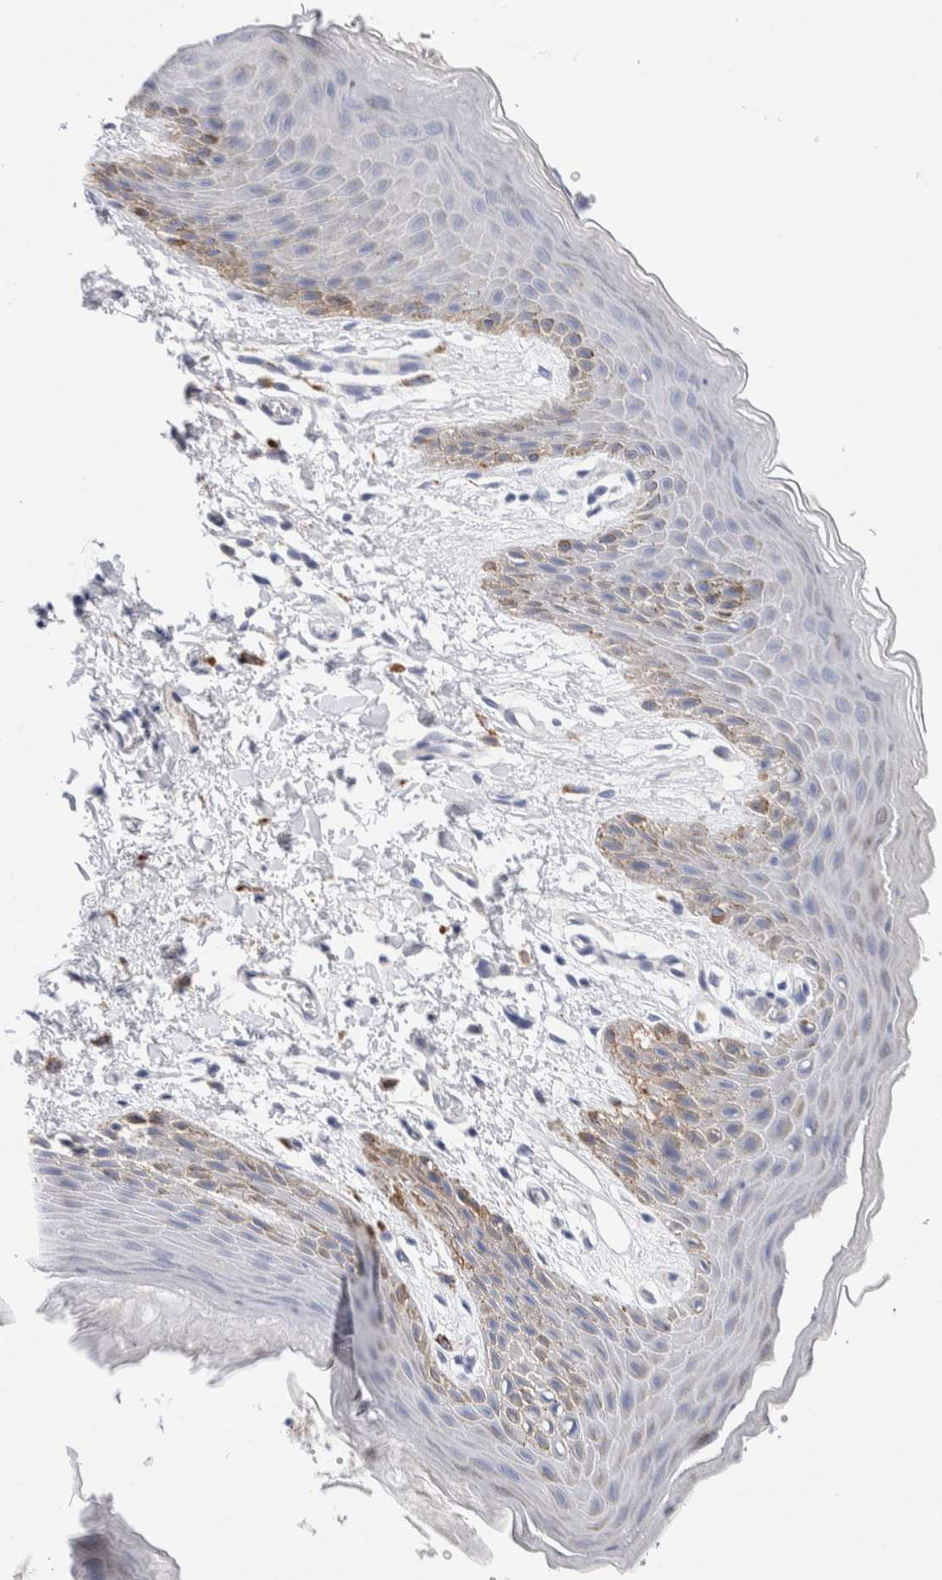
{"staining": {"intensity": "moderate", "quantity": "<25%", "location": "cytoplasmic/membranous"}, "tissue": "skin", "cell_type": "Epidermal cells", "image_type": "normal", "snomed": [{"axis": "morphology", "description": "Normal tissue, NOS"}, {"axis": "topography", "description": "Anal"}, {"axis": "topography", "description": "Peripheral nerve tissue"}], "caption": "DAB (3,3'-diaminobenzidine) immunohistochemical staining of unremarkable skin displays moderate cytoplasmic/membranous protein positivity in approximately <25% of epidermal cells. (brown staining indicates protein expression, while blue staining denotes nuclei).", "gene": "METRNL", "patient": {"sex": "male", "age": 44}}